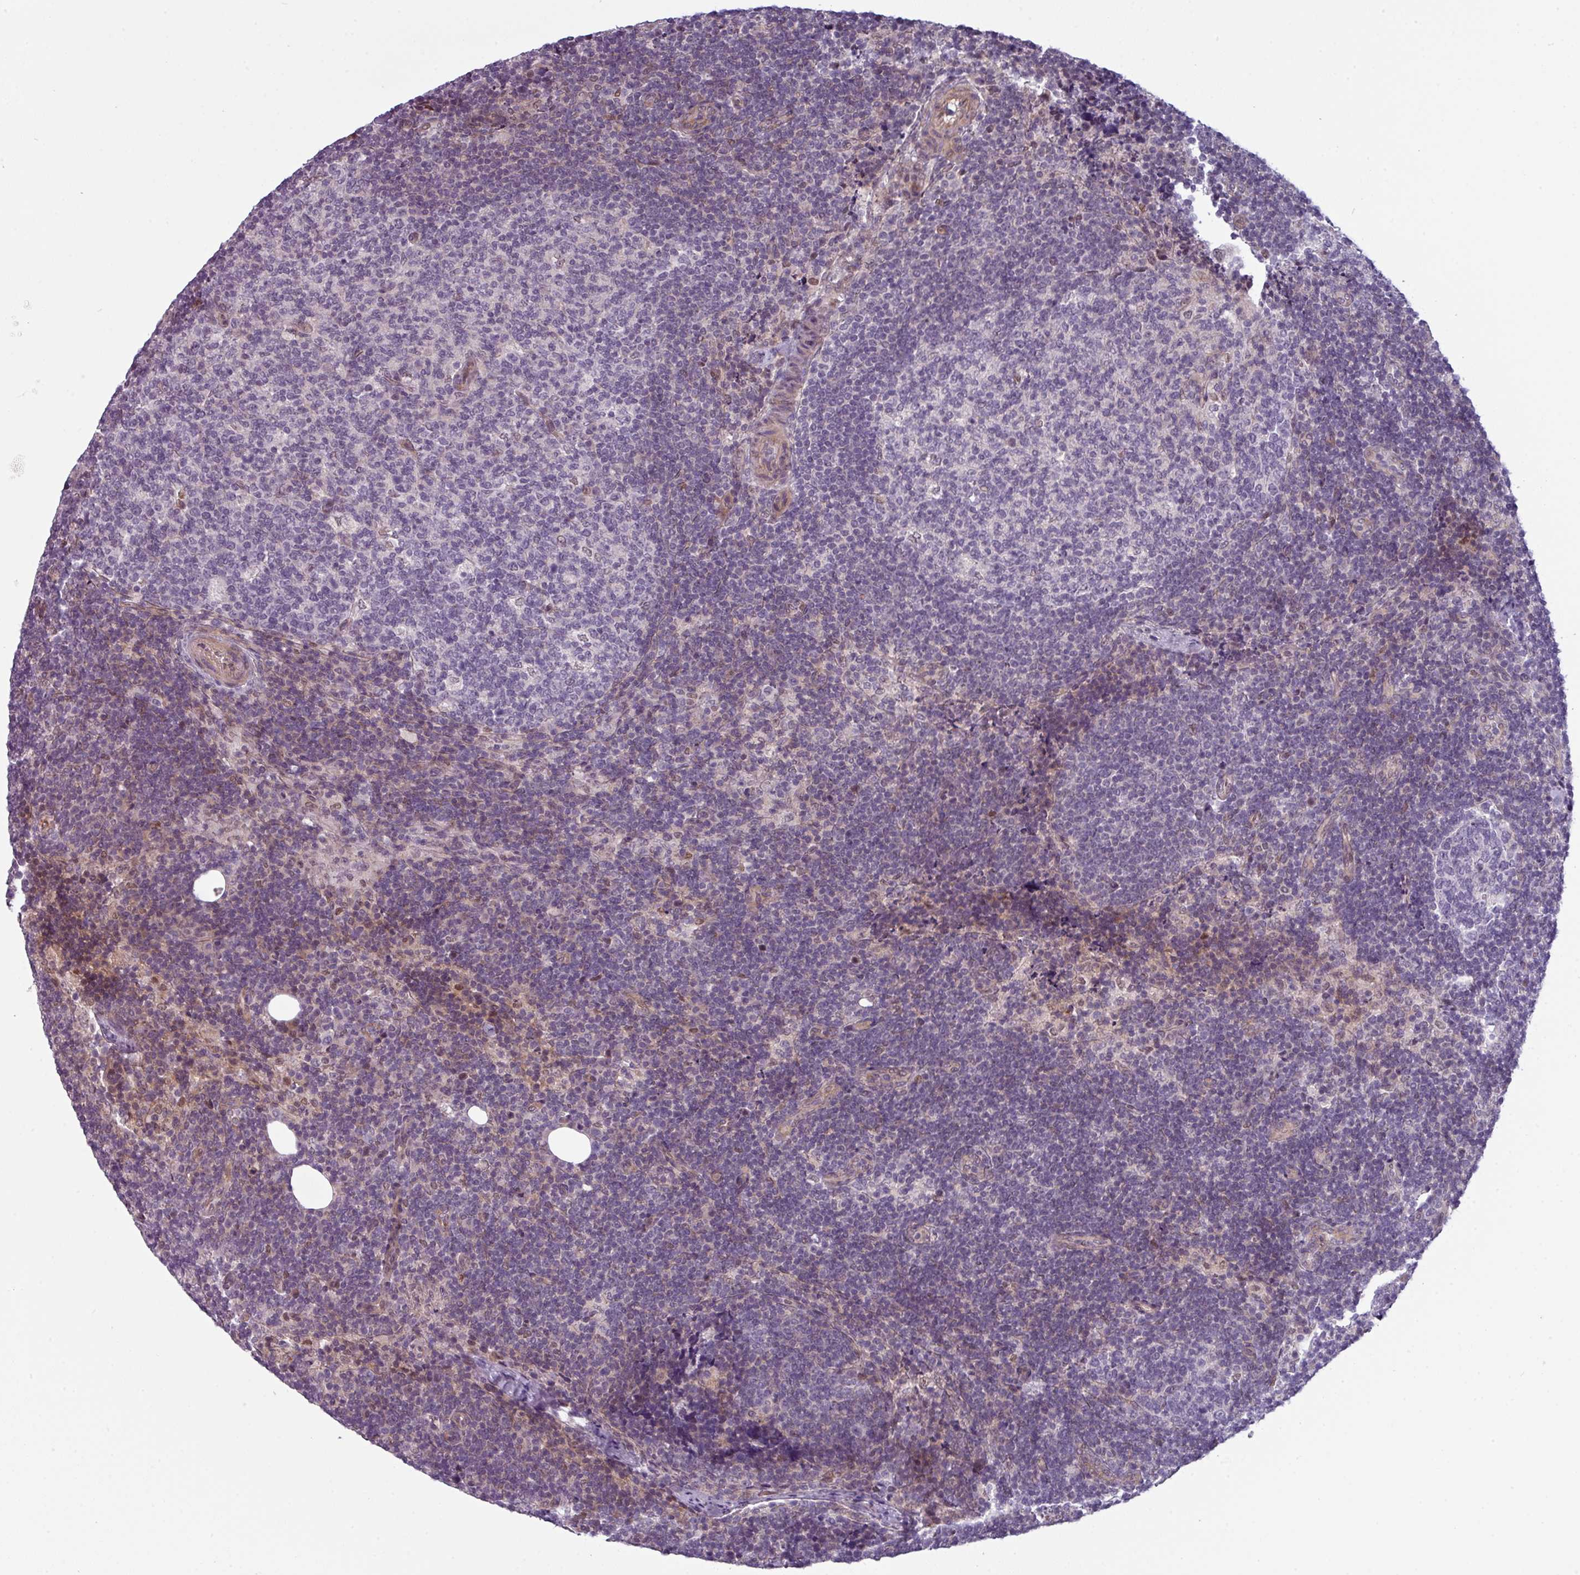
{"staining": {"intensity": "negative", "quantity": "none", "location": "none"}, "tissue": "lymph node", "cell_type": "Germinal center cells", "image_type": "normal", "snomed": [{"axis": "morphology", "description": "Normal tissue, NOS"}, {"axis": "topography", "description": "Lymph node"}], "caption": "Germinal center cells show no significant expression in benign lymph node. (Stains: DAB (3,3'-diaminobenzidine) IHC with hematoxylin counter stain, Microscopy: brightfield microscopy at high magnification).", "gene": "PRAMEF12", "patient": {"sex": "female", "age": 31}}